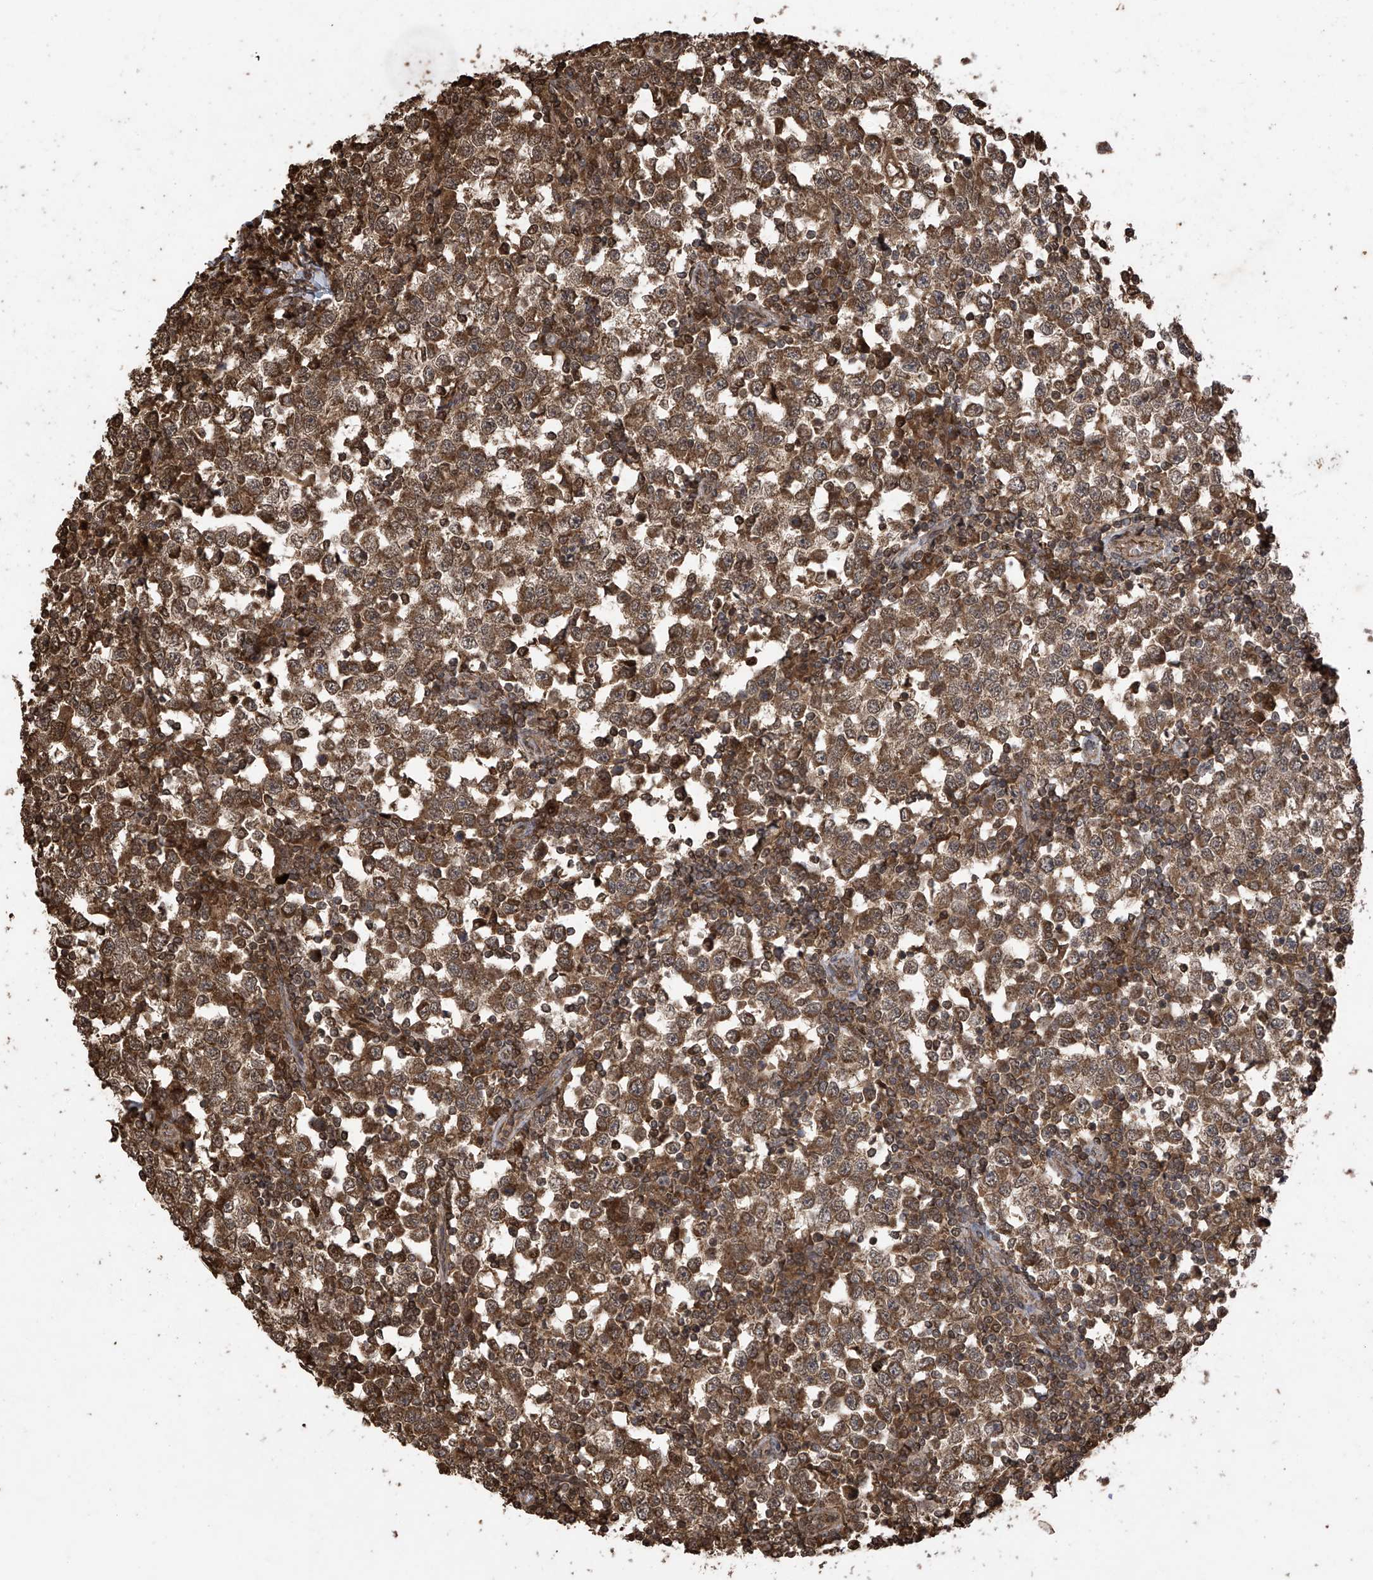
{"staining": {"intensity": "strong", "quantity": ">75%", "location": "cytoplasmic/membranous"}, "tissue": "testis cancer", "cell_type": "Tumor cells", "image_type": "cancer", "snomed": [{"axis": "morphology", "description": "Seminoma, NOS"}, {"axis": "topography", "description": "Testis"}], "caption": "Testis seminoma stained with immunohistochemistry reveals strong cytoplasmic/membranous staining in approximately >75% of tumor cells.", "gene": "PNPT1", "patient": {"sex": "male", "age": 65}}